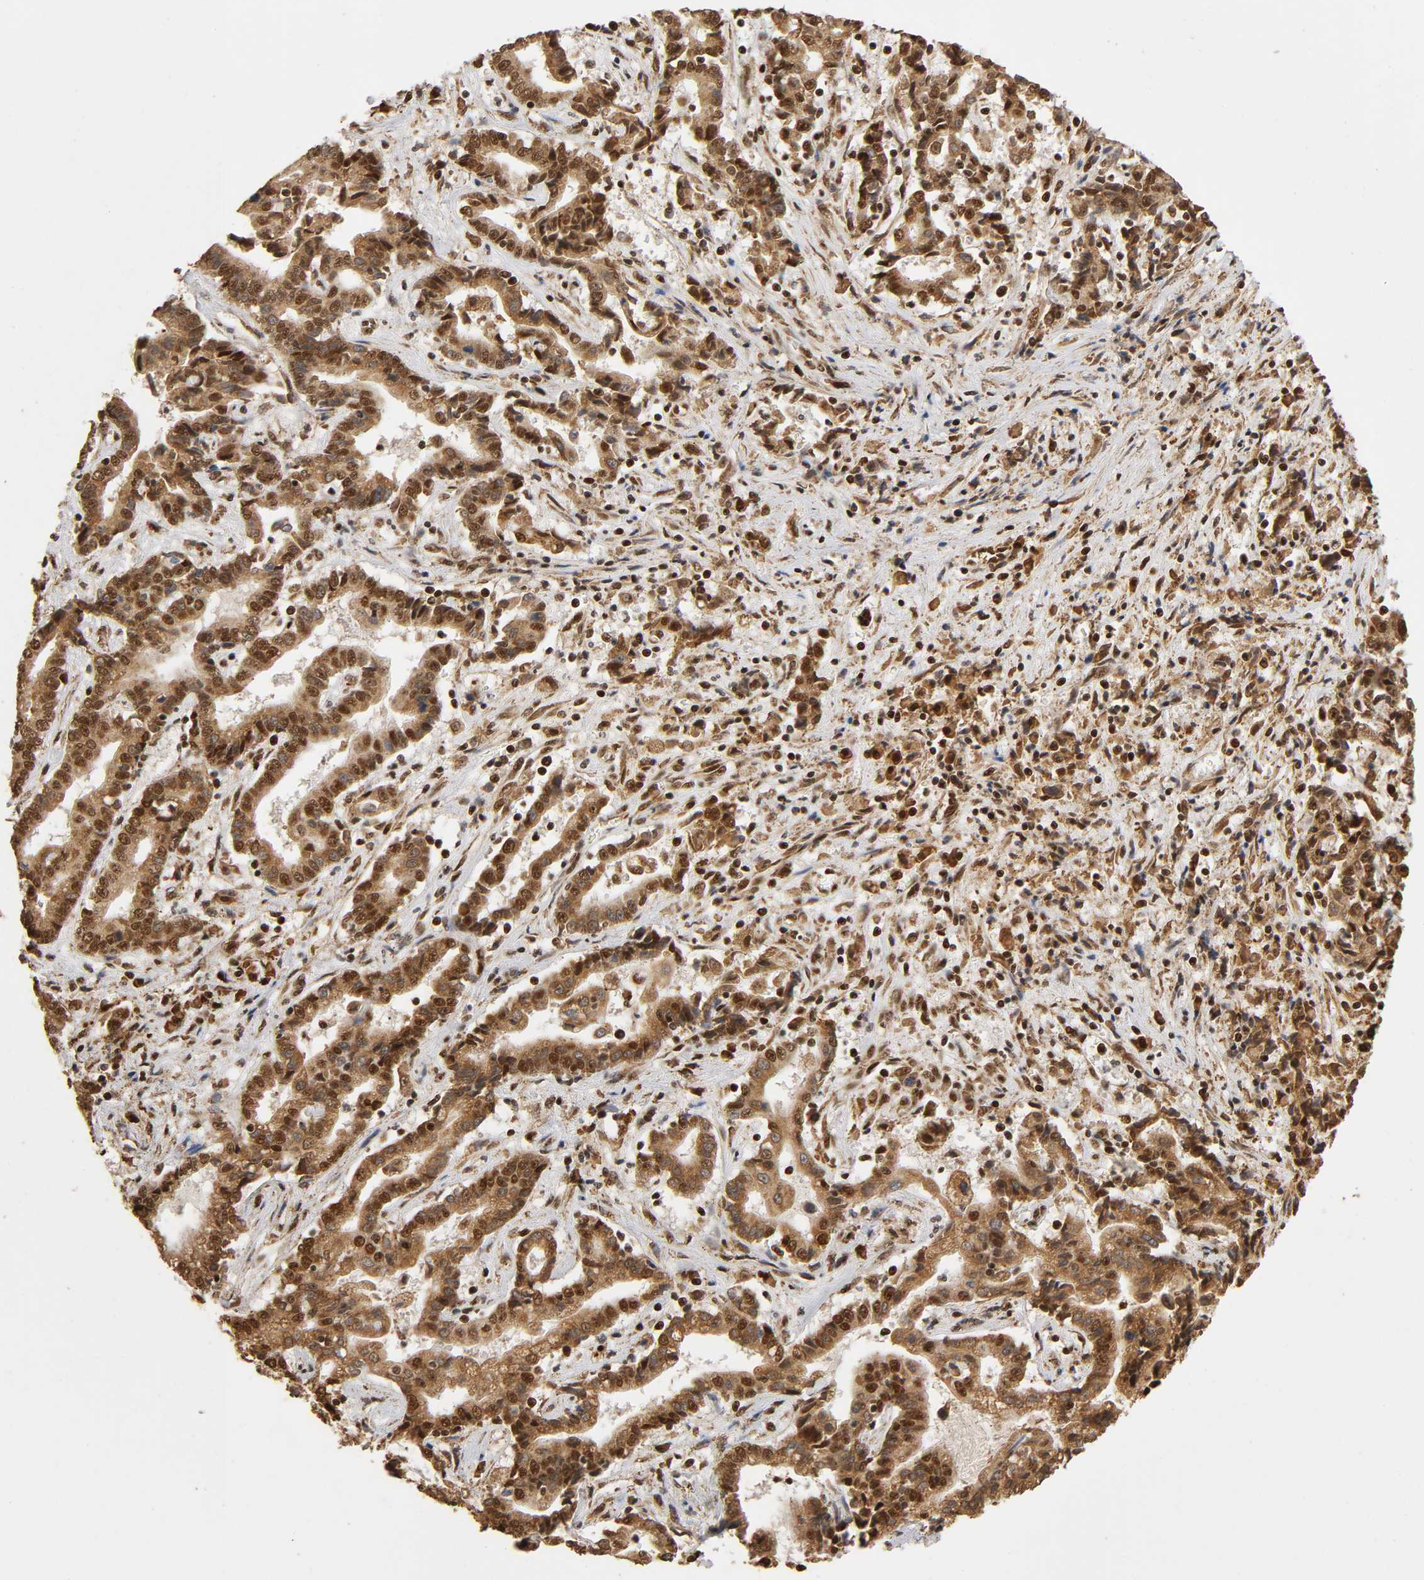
{"staining": {"intensity": "strong", "quantity": ">75%", "location": "cytoplasmic/membranous,nuclear"}, "tissue": "liver cancer", "cell_type": "Tumor cells", "image_type": "cancer", "snomed": [{"axis": "morphology", "description": "Cholangiocarcinoma"}, {"axis": "topography", "description": "Liver"}], "caption": "This photomicrograph shows IHC staining of cholangiocarcinoma (liver), with high strong cytoplasmic/membranous and nuclear staining in approximately >75% of tumor cells.", "gene": "RNF122", "patient": {"sex": "male", "age": 57}}